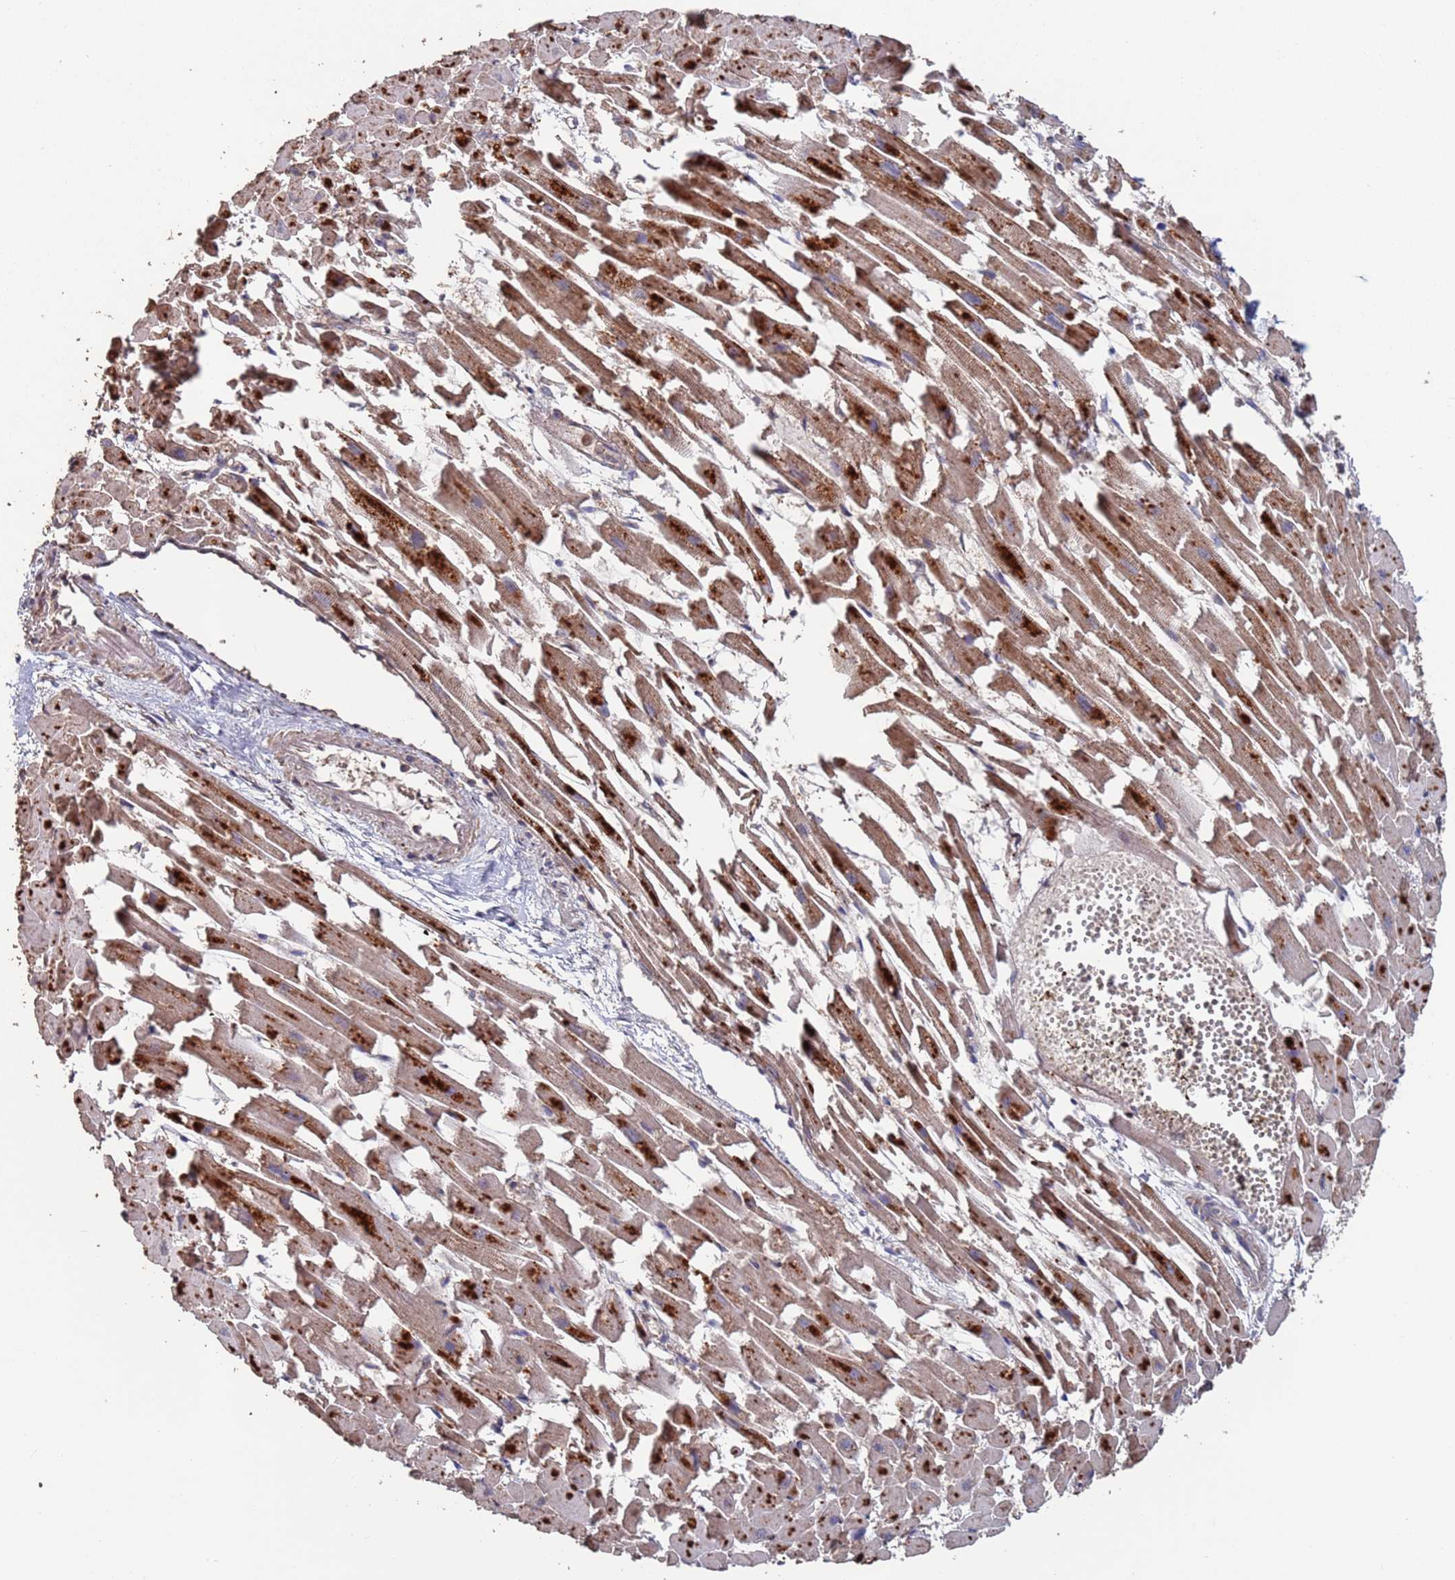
{"staining": {"intensity": "strong", "quantity": "25%-75%", "location": "cytoplasmic/membranous"}, "tissue": "heart muscle", "cell_type": "Cardiomyocytes", "image_type": "normal", "snomed": [{"axis": "morphology", "description": "Normal tissue, NOS"}, {"axis": "topography", "description": "Heart"}], "caption": "A high amount of strong cytoplasmic/membranous expression is appreciated in approximately 25%-75% of cardiomyocytes in benign heart muscle.", "gene": "PRR7", "patient": {"sex": "female", "age": 64}}